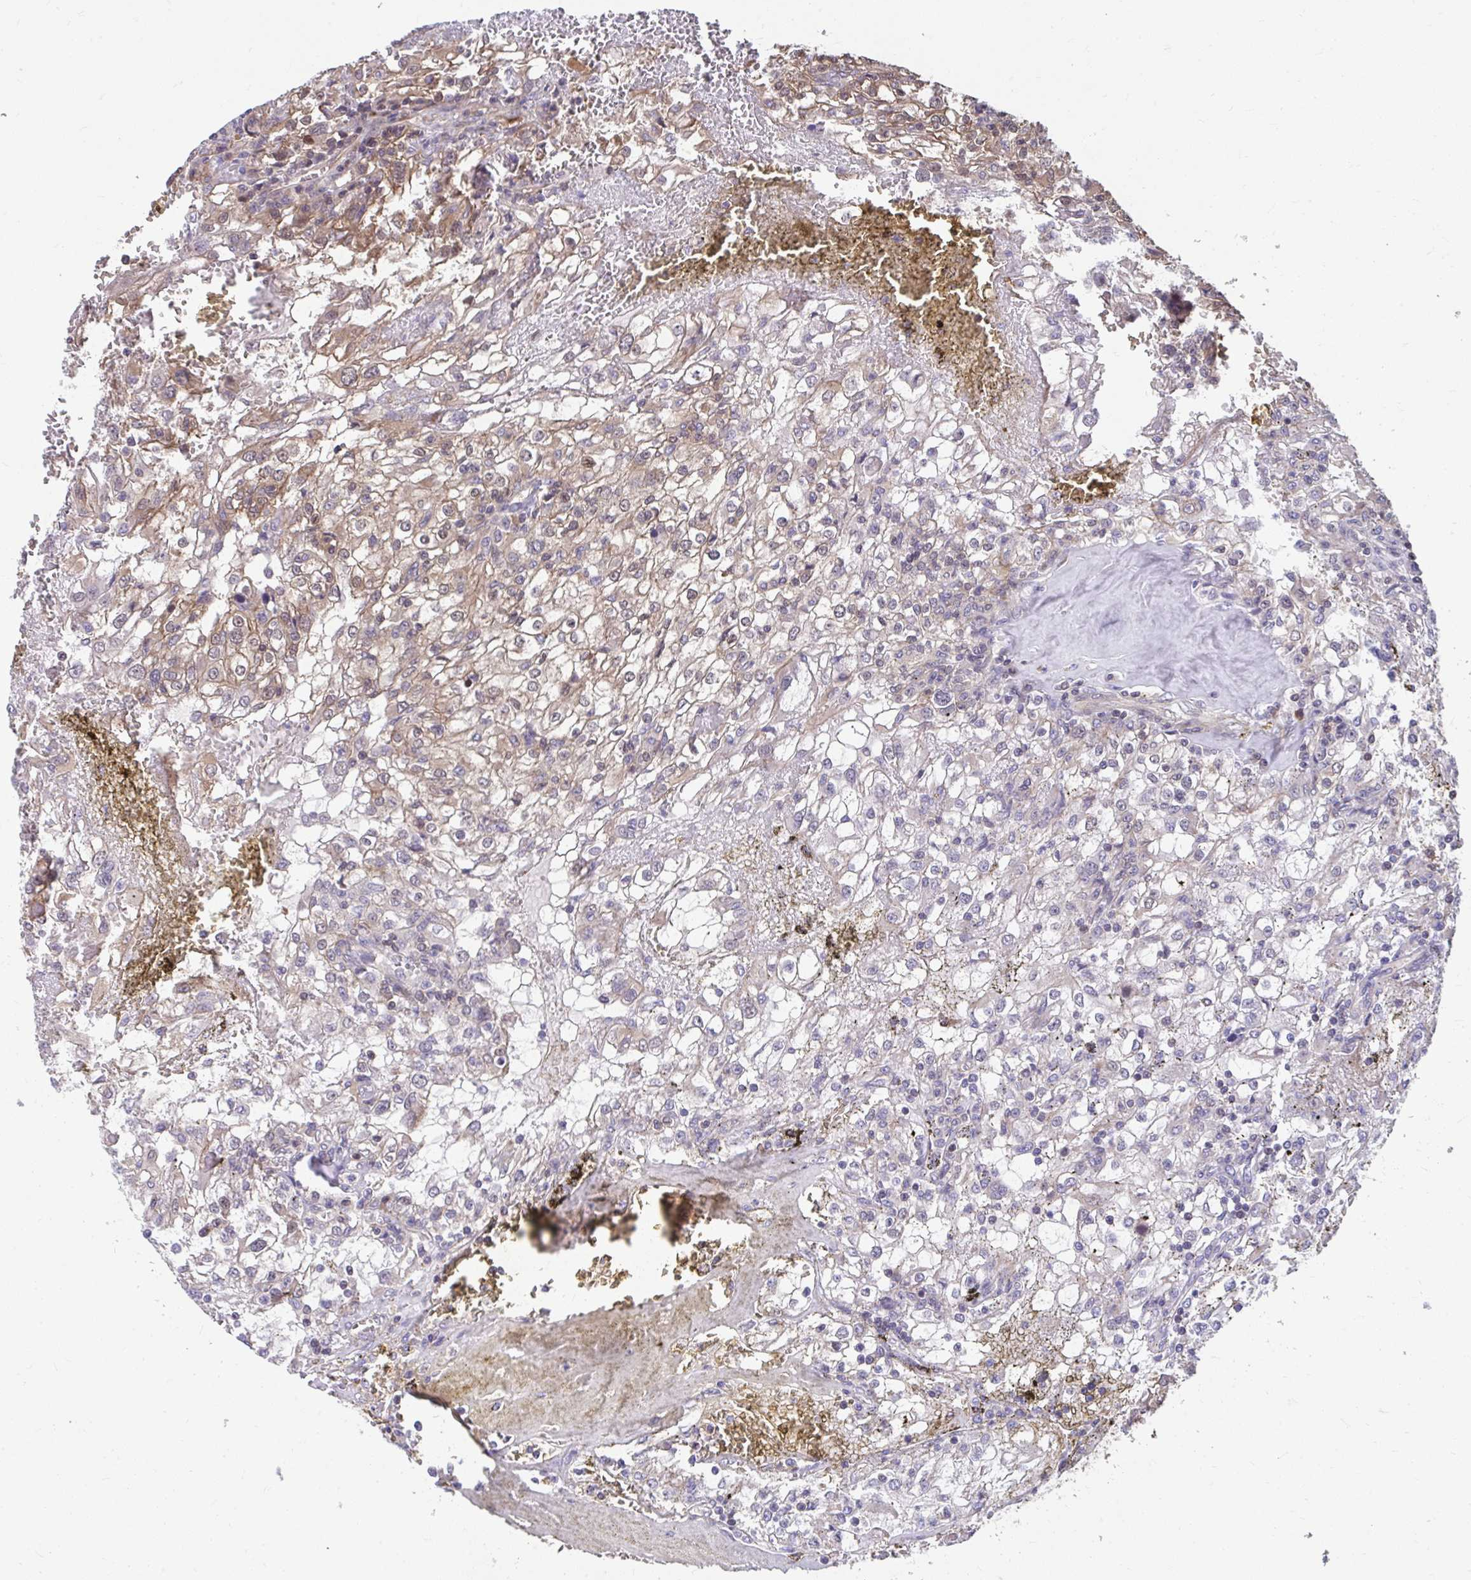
{"staining": {"intensity": "moderate", "quantity": "25%-75%", "location": "cytoplasmic/membranous"}, "tissue": "renal cancer", "cell_type": "Tumor cells", "image_type": "cancer", "snomed": [{"axis": "morphology", "description": "Adenocarcinoma, NOS"}, {"axis": "topography", "description": "Kidney"}], "caption": "Tumor cells demonstrate medium levels of moderate cytoplasmic/membranous positivity in about 25%-75% of cells in human renal adenocarcinoma. (DAB (3,3'-diaminobenzidine) IHC with brightfield microscopy, high magnification).", "gene": "PCDHB7", "patient": {"sex": "female", "age": 74}}